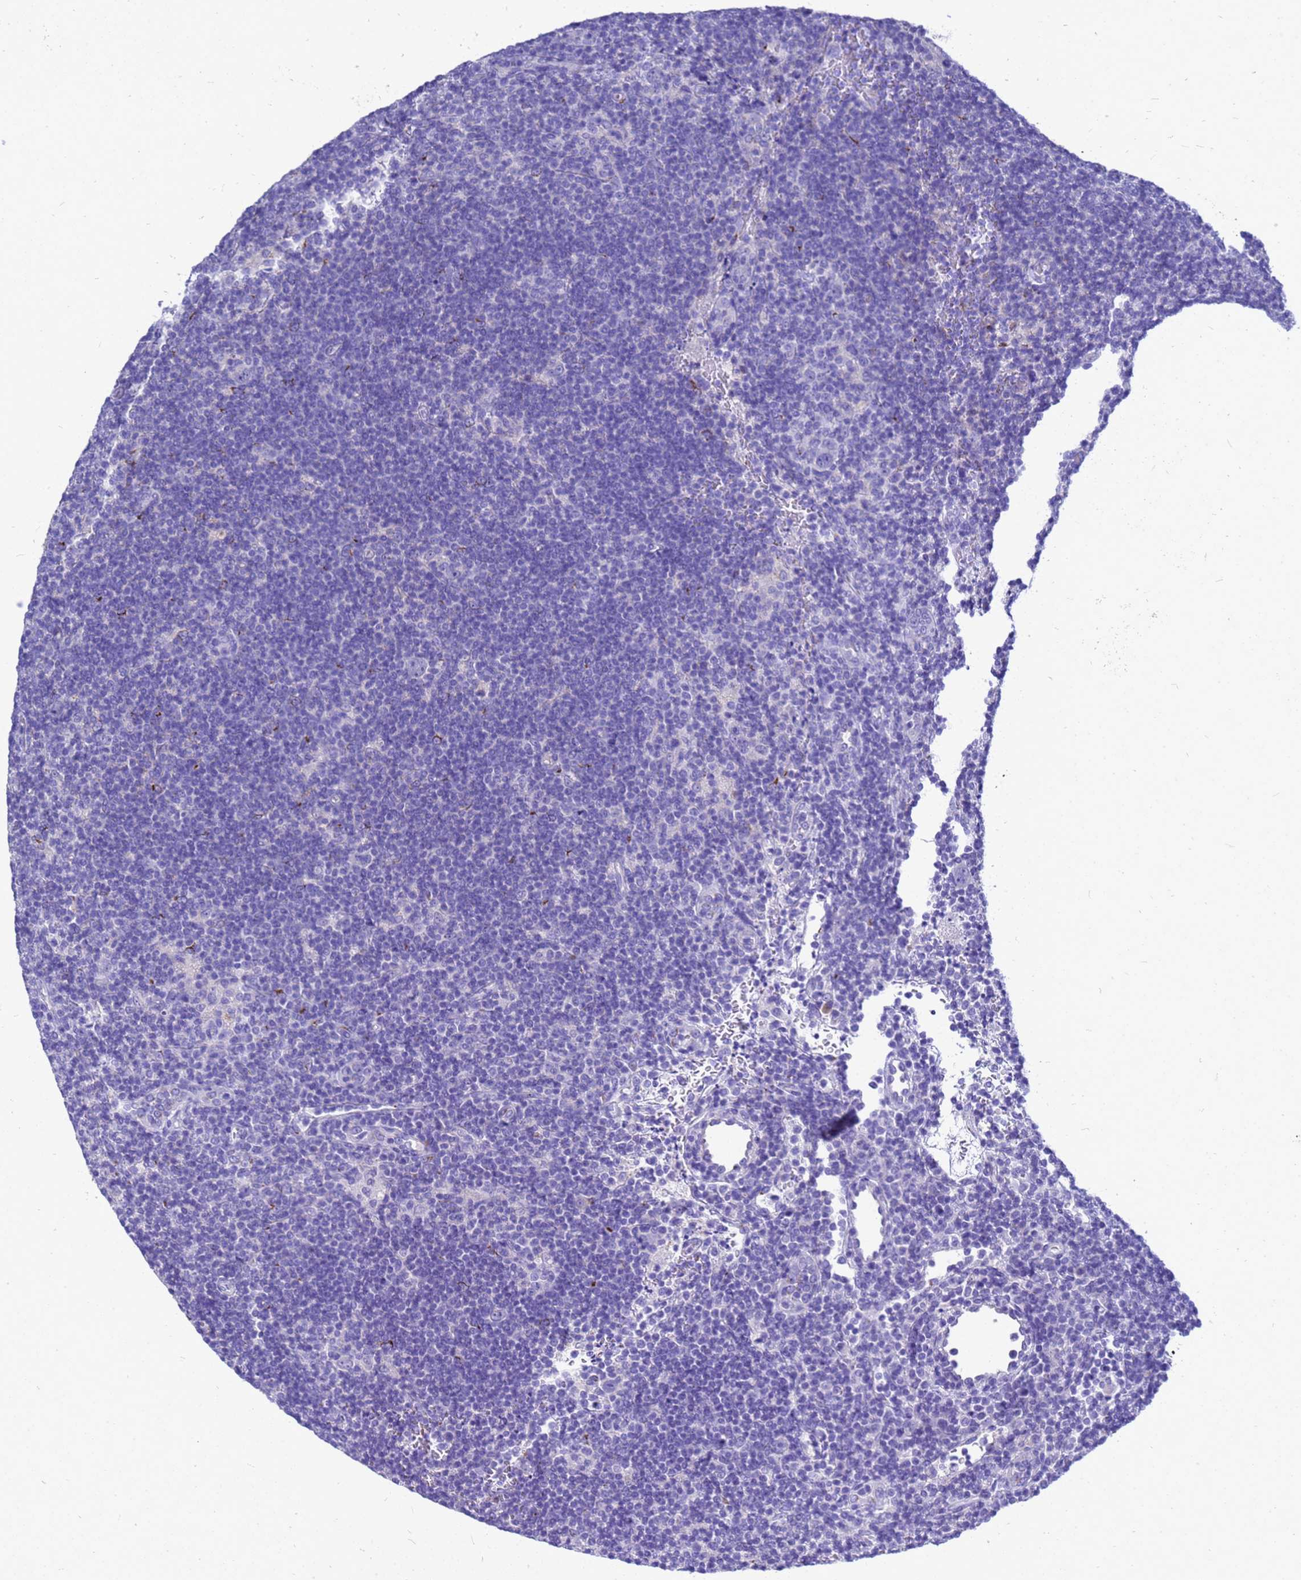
{"staining": {"intensity": "negative", "quantity": "none", "location": "none"}, "tissue": "lymphoma", "cell_type": "Tumor cells", "image_type": "cancer", "snomed": [{"axis": "morphology", "description": "Hodgkin's disease, NOS"}, {"axis": "topography", "description": "Lymph node"}], "caption": "Human Hodgkin's disease stained for a protein using immunohistochemistry demonstrates no staining in tumor cells.", "gene": "OR52E2", "patient": {"sex": "female", "age": 57}}